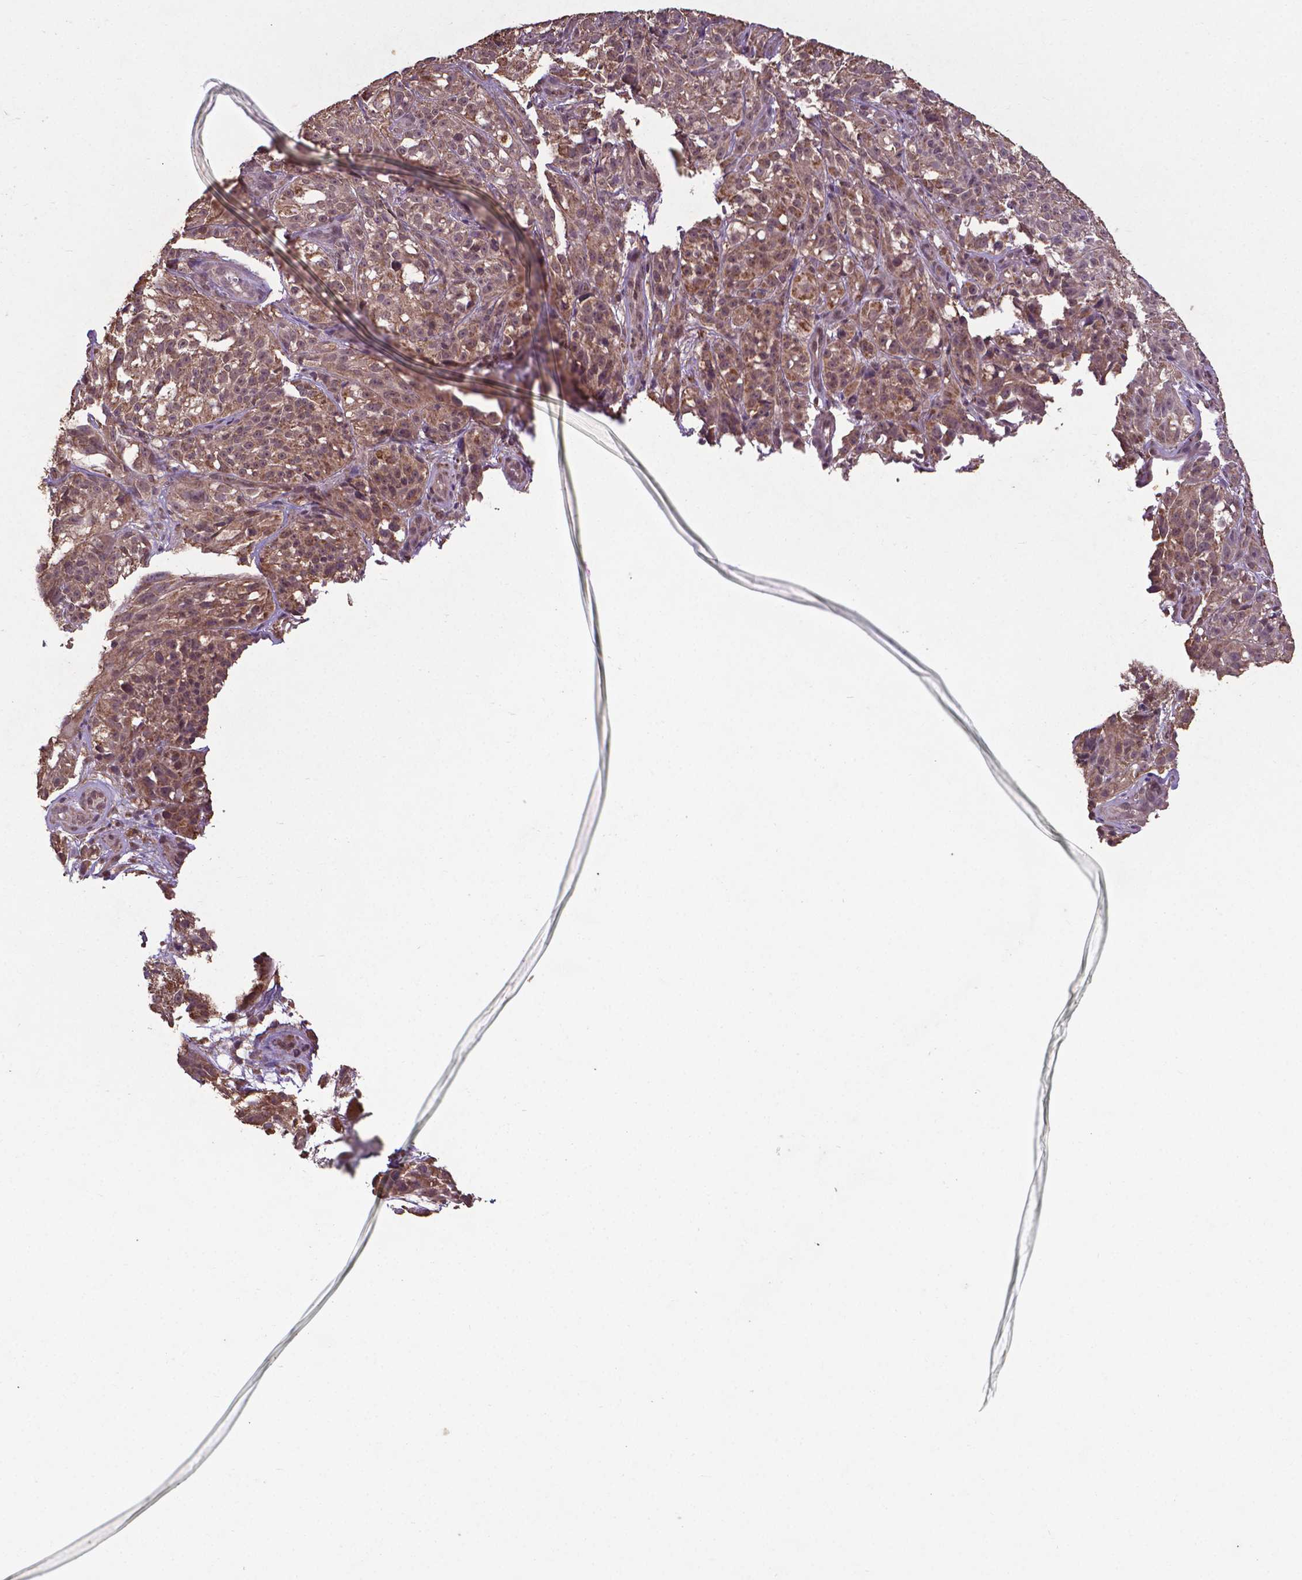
{"staining": {"intensity": "moderate", "quantity": ">75%", "location": "cytoplasmic/membranous,nuclear"}, "tissue": "melanoma", "cell_type": "Tumor cells", "image_type": "cancer", "snomed": [{"axis": "morphology", "description": "Malignant melanoma, NOS"}, {"axis": "topography", "description": "Skin"}], "caption": "The immunohistochemical stain highlights moderate cytoplasmic/membranous and nuclear expression in tumor cells of malignant melanoma tissue. The staining was performed using DAB (3,3'-diaminobenzidine) to visualize the protein expression in brown, while the nuclei were stained in blue with hematoxylin (Magnification: 20x).", "gene": "DCAF1", "patient": {"sex": "female", "age": 85}}